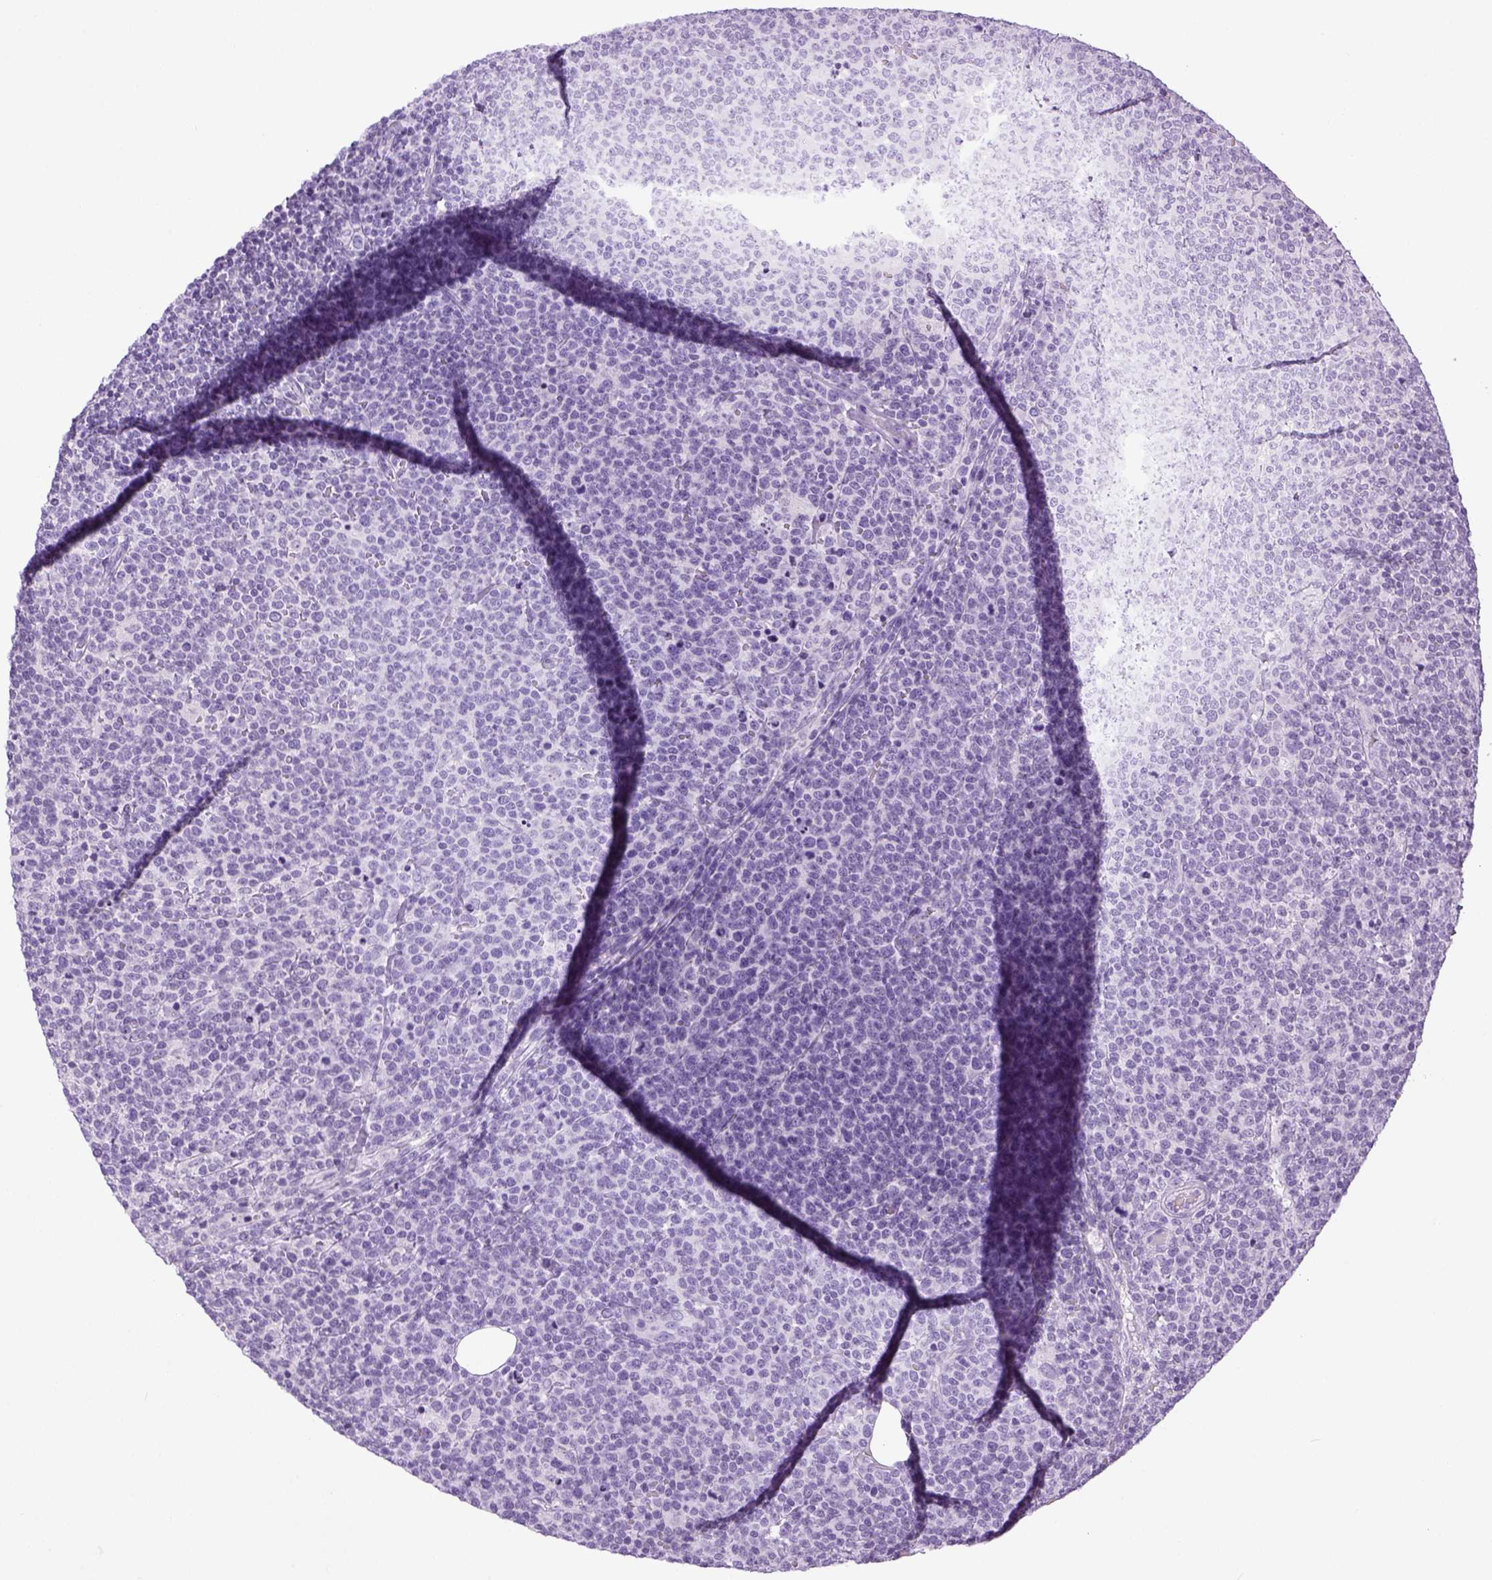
{"staining": {"intensity": "negative", "quantity": "none", "location": "none"}, "tissue": "lymphoma", "cell_type": "Tumor cells", "image_type": "cancer", "snomed": [{"axis": "morphology", "description": "Malignant lymphoma, non-Hodgkin's type, High grade"}, {"axis": "topography", "description": "Lymph node"}], "caption": "Protein analysis of lymphoma demonstrates no significant positivity in tumor cells.", "gene": "LGSN", "patient": {"sex": "male", "age": 61}}